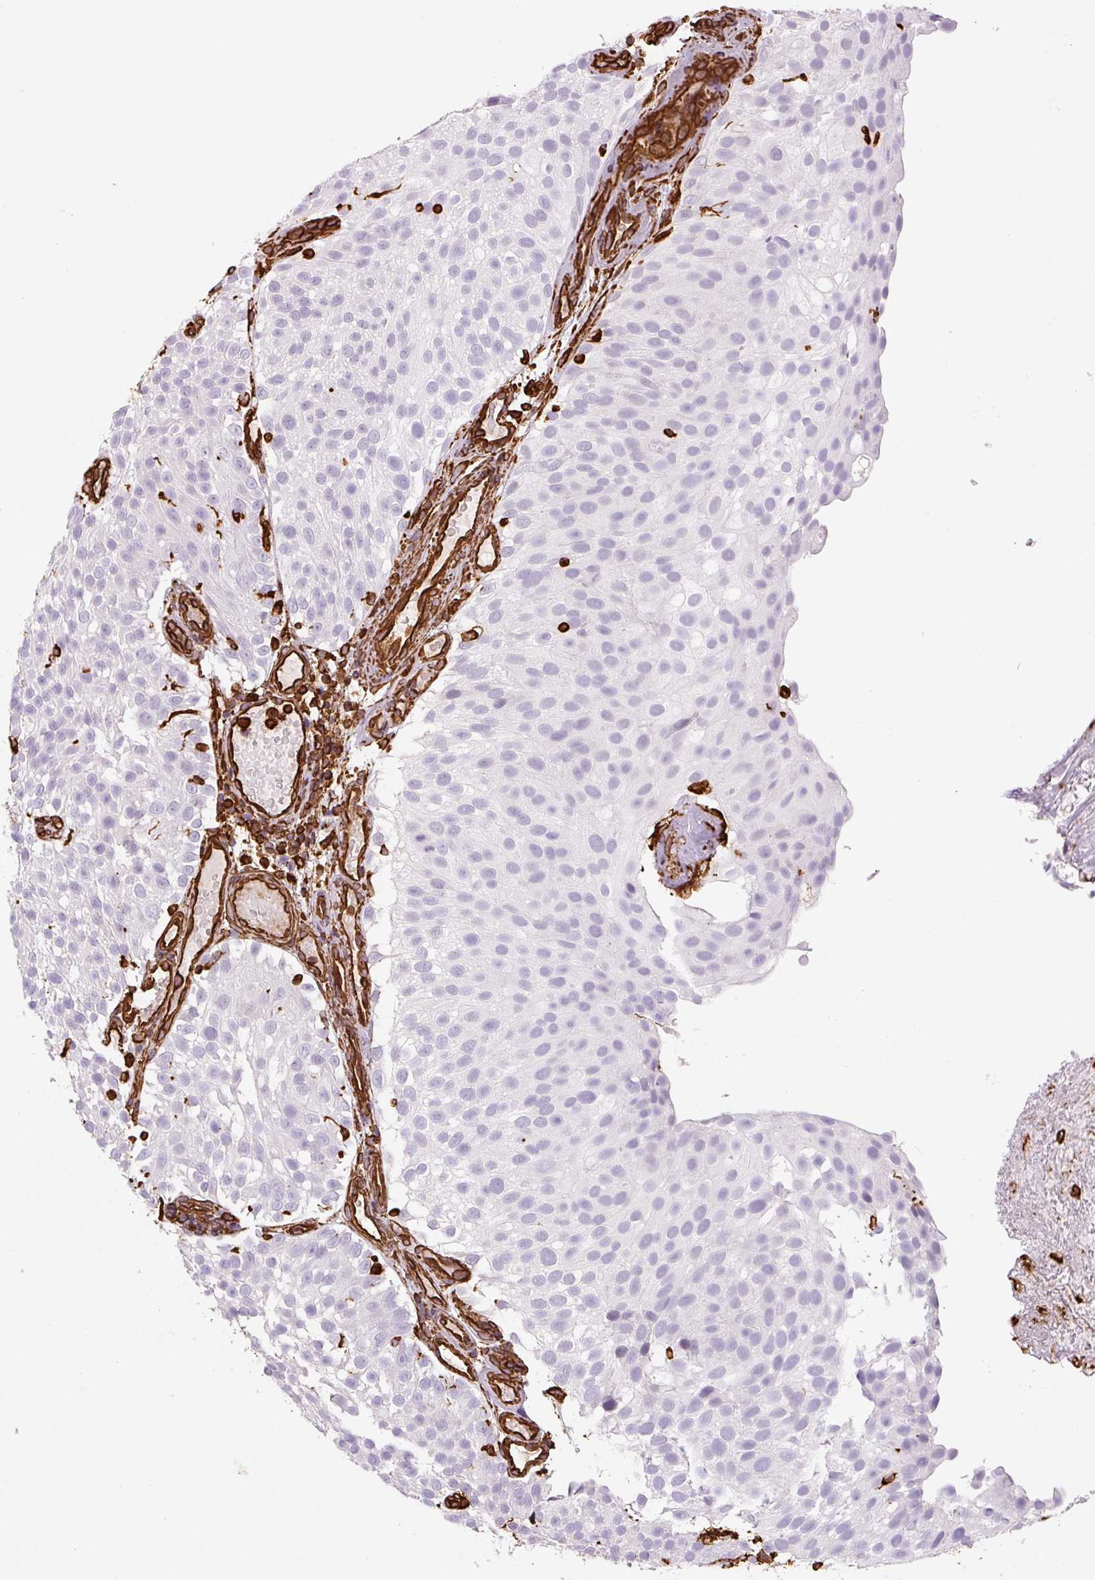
{"staining": {"intensity": "negative", "quantity": "none", "location": "none"}, "tissue": "urothelial cancer", "cell_type": "Tumor cells", "image_type": "cancer", "snomed": [{"axis": "morphology", "description": "Urothelial carcinoma, Low grade"}, {"axis": "topography", "description": "Urinary bladder"}], "caption": "An immunohistochemistry image of urothelial cancer is shown. There is no staining in tumor cells of urothelial cancer.", "gene": "VIM", "patient": {"sex": "male", "age": 78}}